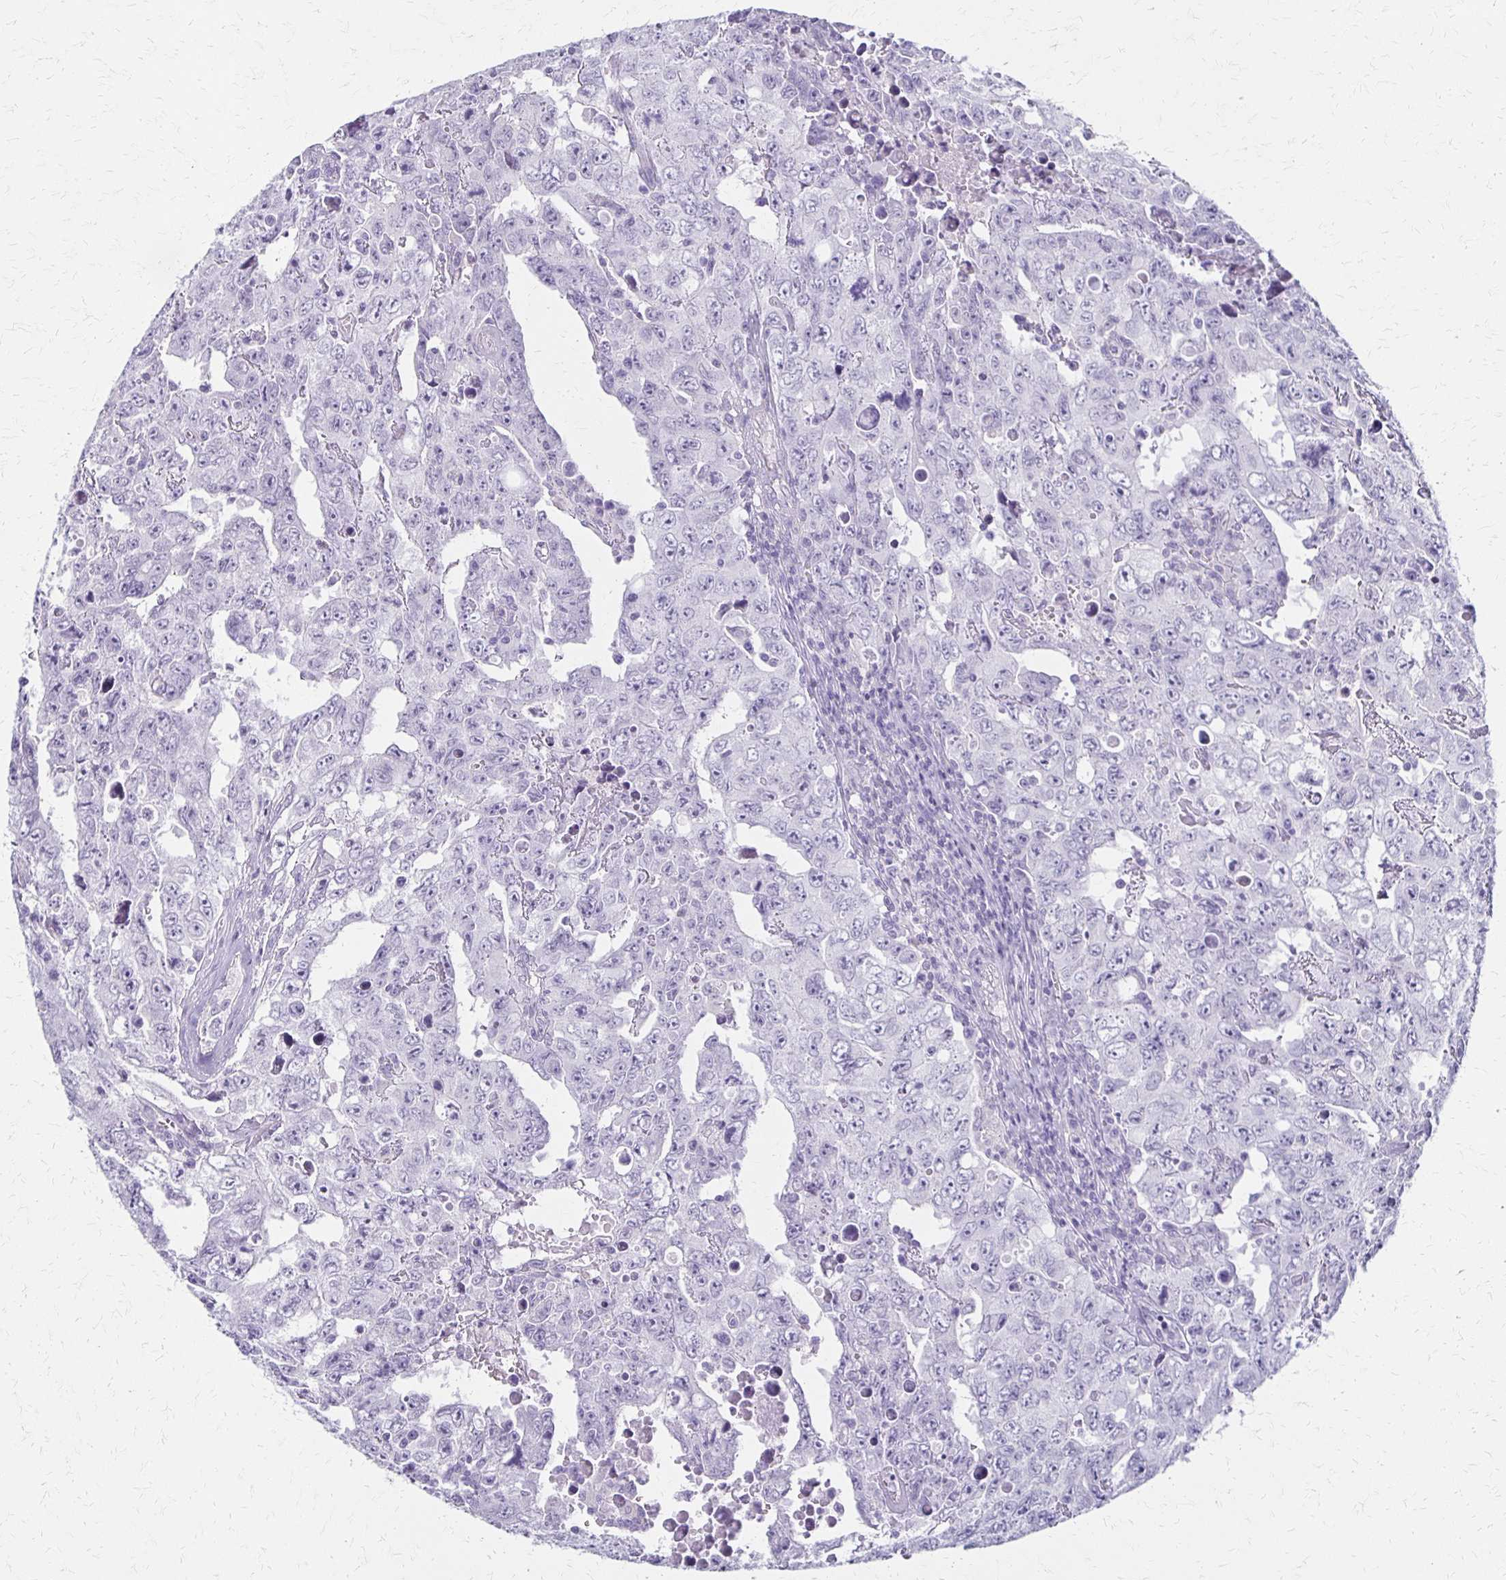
{"staining": {"intensity": "negative", "quantity": "none", "location": "none"}, "tissue": "testis cancer", "cell_type": "Tumor cells", "image_type": "cancer", "snomed": [{"axis": "morphology", "description": "Carcinoma, Embryonal, NOS"}, {"axis": "topography", "description": "Testis"}], "caption": "Human testis embryonal carcinoma stained for a protein using IHC demonstrates no expression in tumor cells.", "gene": "IVL", "patient": {"sex": "male", "age": 24}}